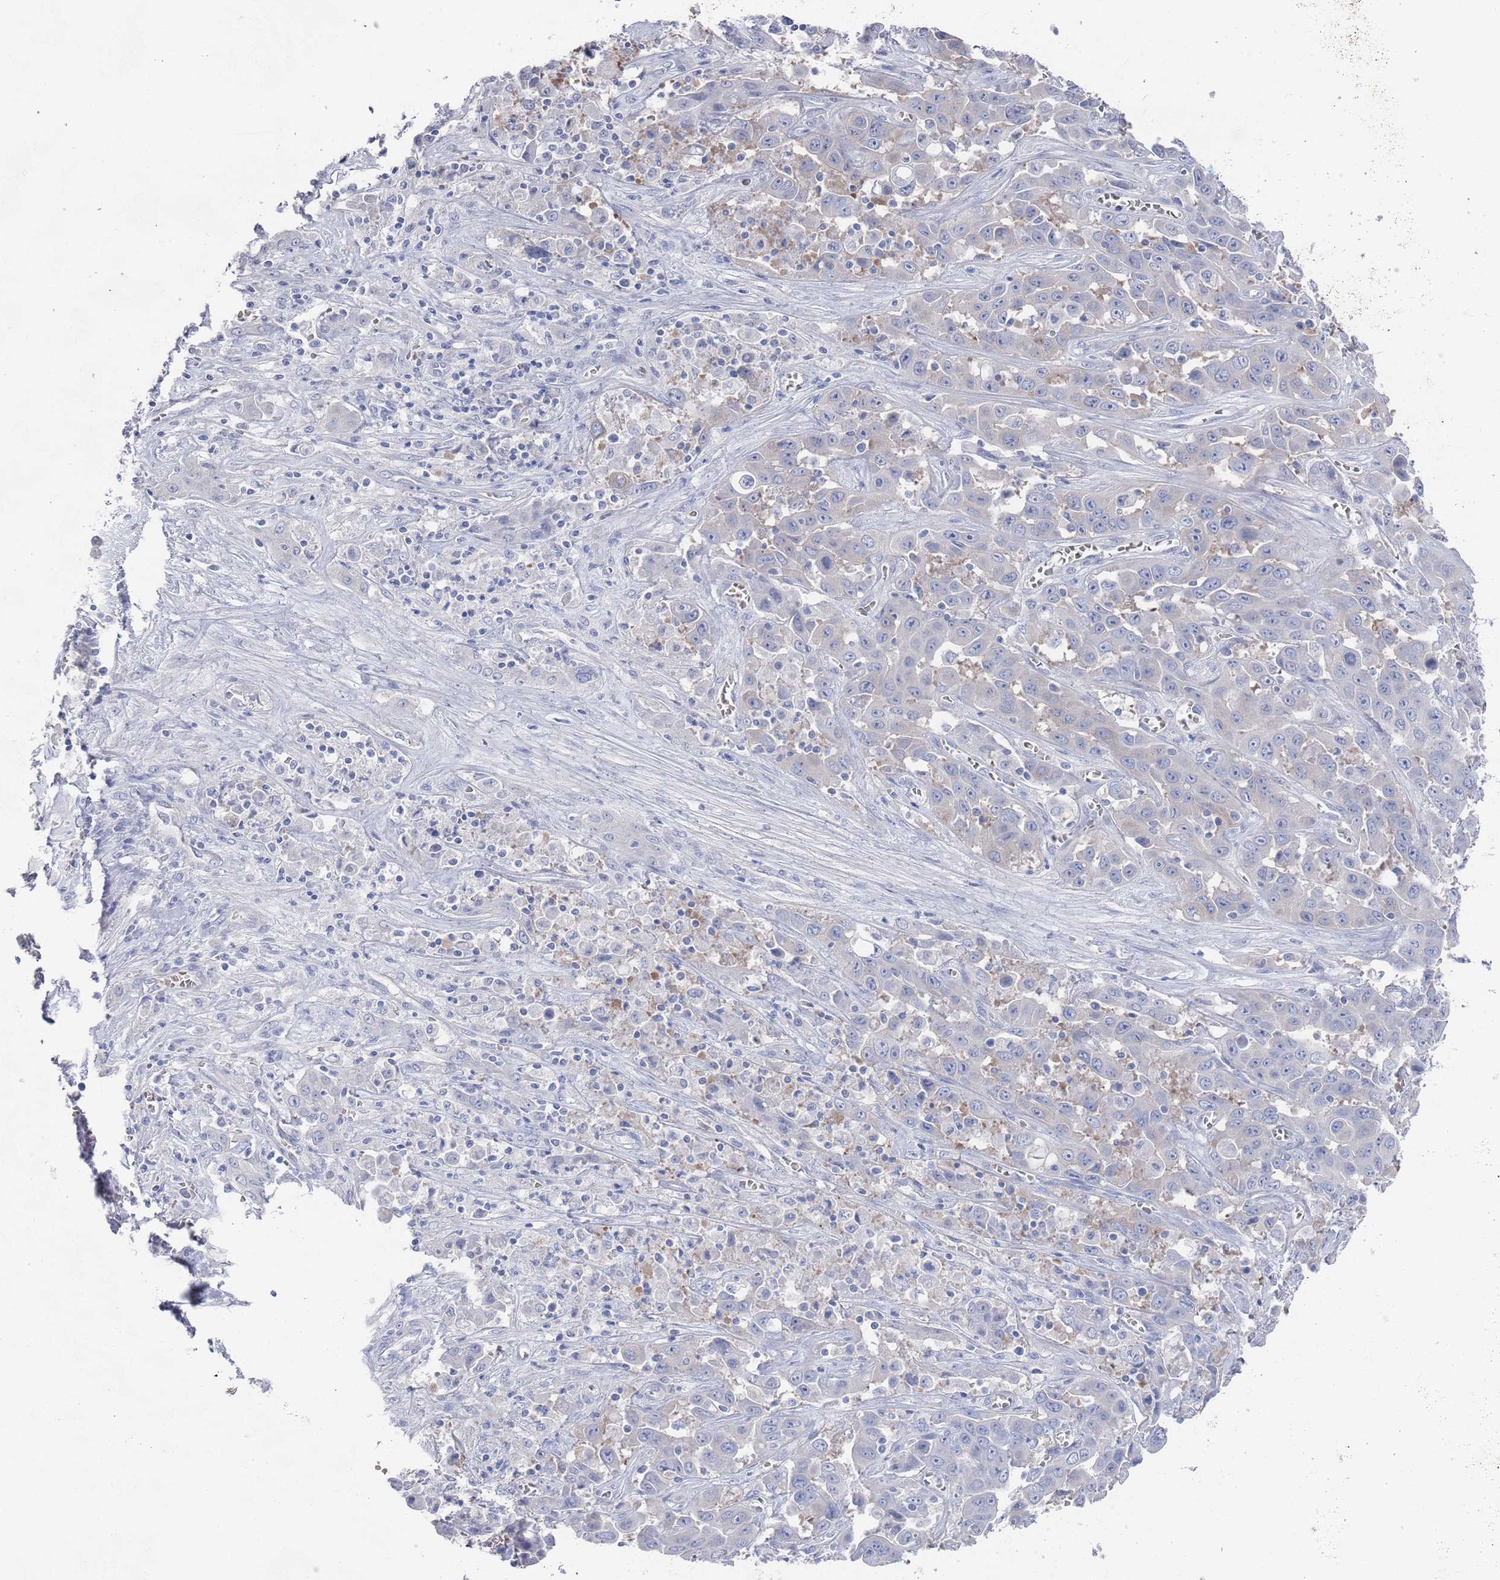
{"staining": {"intensity": "negative", "quantity": "none", "location": "none"}, "tissue": "liver cancer", "cell_type": "Tumor cells", "image_type": "cancer", "snomed": [{"axis": "morphology", "description": "Cholangiocarcinoma"}, {"axis": "topography", "description": "Liver"}], "caption": "IHC histopathology image of liver cancer (cholangiocarcinoma) stained for a protein (brown), which shows no staining in tumor cells.", "gene": "TMCO3", "patient": {"sex": "female", "age": 52}}